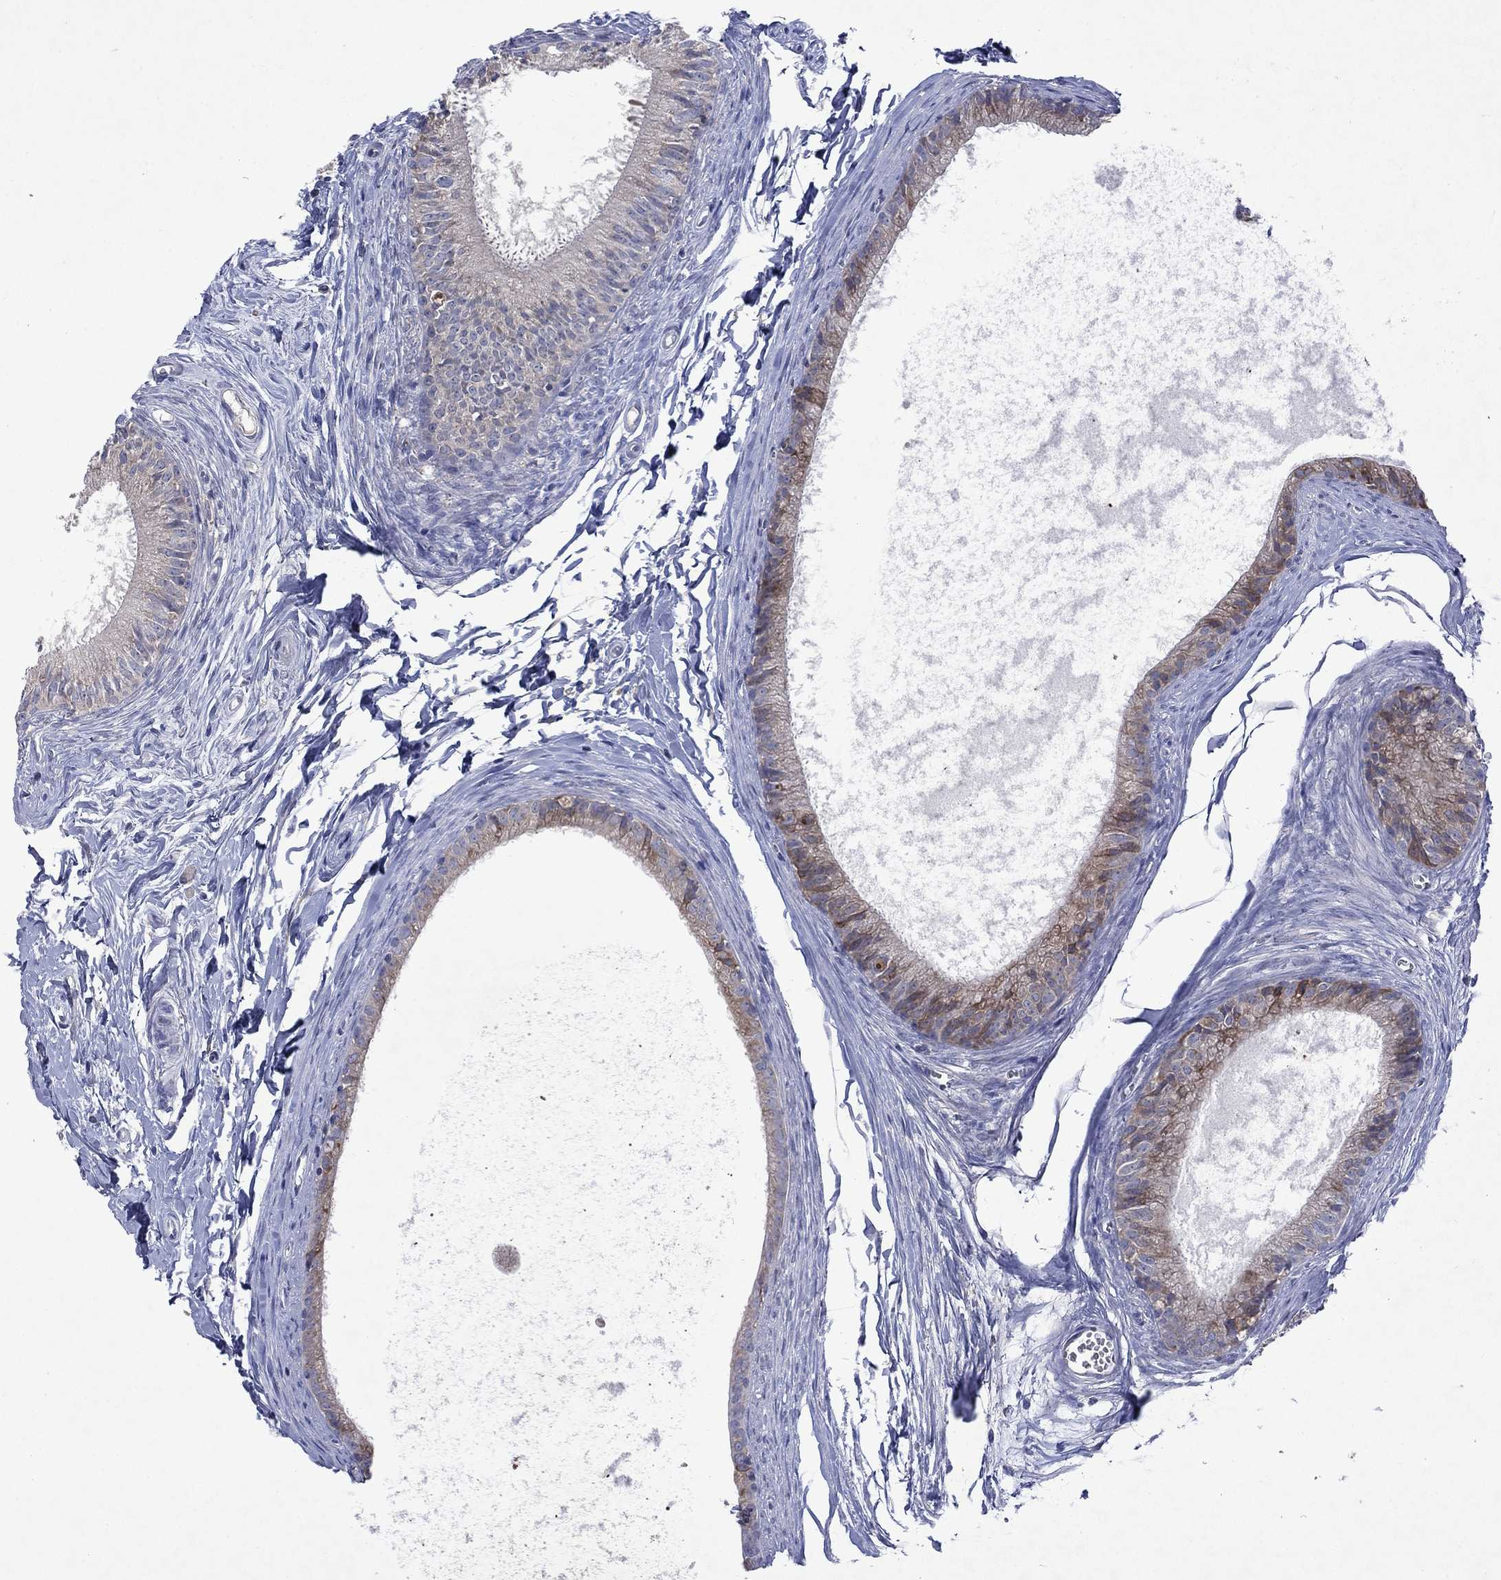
{"staining": {"intensity": "moderate", "quantity": "<25%", "location": "cytoplasmic/membranous"}, "tissue": "epididymis", "cell_type": "Glandular cells", "image_type": "normal", "snomed": [{"axis": "morphology", "description": "Normal tissue, NOS"}, {"axis": "topography", "description": "Epididymis"}], "caption": "Normal epididymis exhibits moderate cytoplasmic/membranous positivity in approximately <25% of glandular cells (DAB IHC, brown staining for protein, blue staining for nuclei)..", "gene": "TMEM97", "patient": {"sex": "male", "age": 51}}